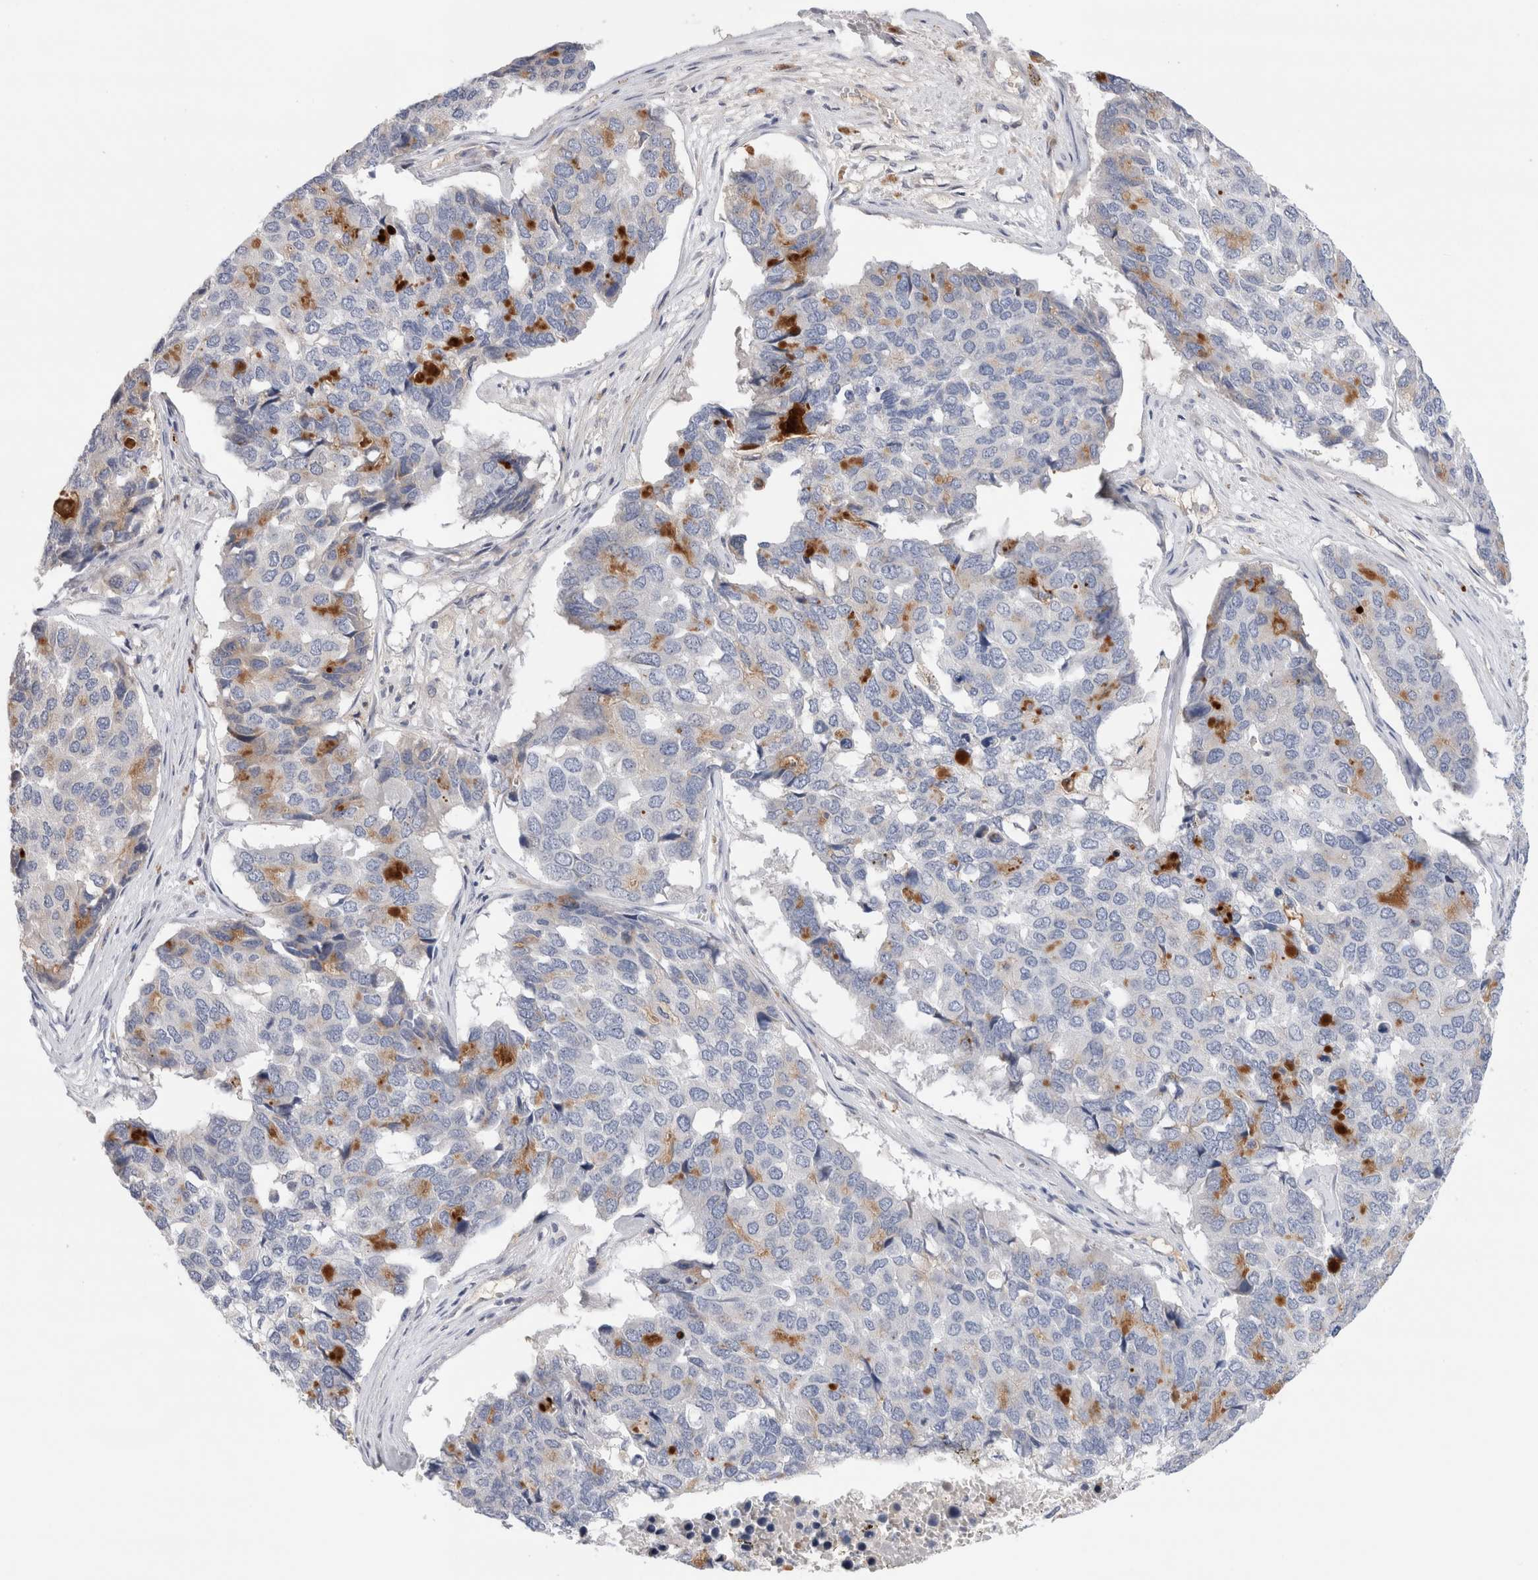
{"staining": {"intensity": "moderate", "quantity": "<25%", "location": "cytoplasmic/membranous"}, "tissue": "pancreatic cancer", "cell_type": "Tumor cells", "image_type": "cancer", "snomed": [{"axis": "morphology", "description": "Adenocarcinoma, NOS"}, {"axis": "topography", "description": "Pancreas"}], "caption": "Immunohistochemistry (DAB) staining of human adenocarcinoma (pancreatic) reveals moderate cytoplasmic/membranous protein expression in about <25% of tumor cells.", "gene": "ECHDC2", "patient": {"sex": "male", "age": 50}}